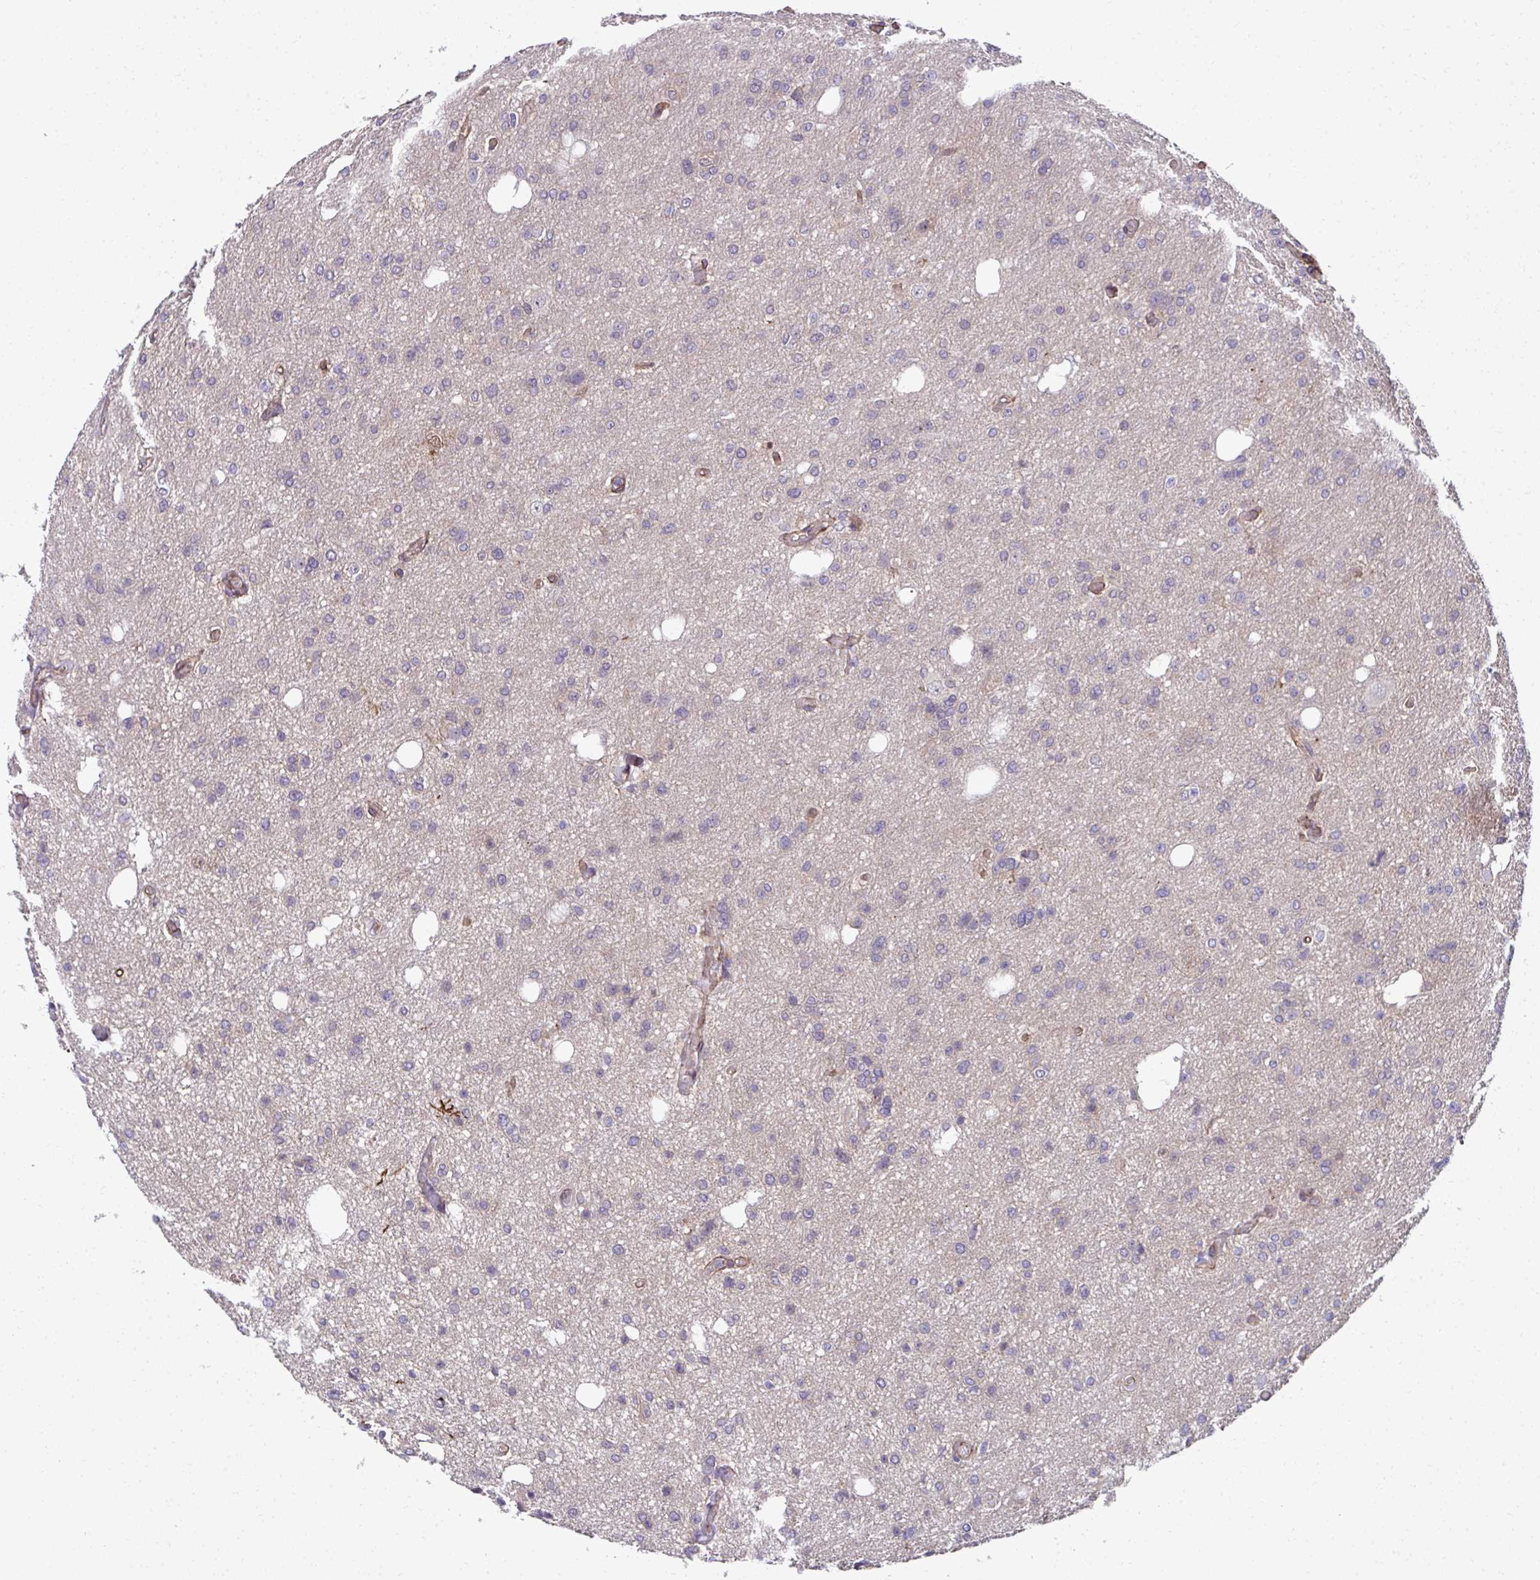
{"staining": {"intensity": "negative", "quantity": "none", "location": "none"}, "tissue": "glioma", "cell_type": "Tumor cells", "image_type": "cancer", "snomed": [{"axis": "morphology", "description": "Glioma, malignant, Low grade"}, {"axis": "topography", "description": "Brain"}], "caption": "An immunohistochemistry (IHC) micrograph of glioma is shown. There is no staining in tumor cells of glioma.", "gene": "TRIM52", "patient": {"sex": "male", "age": 26}}